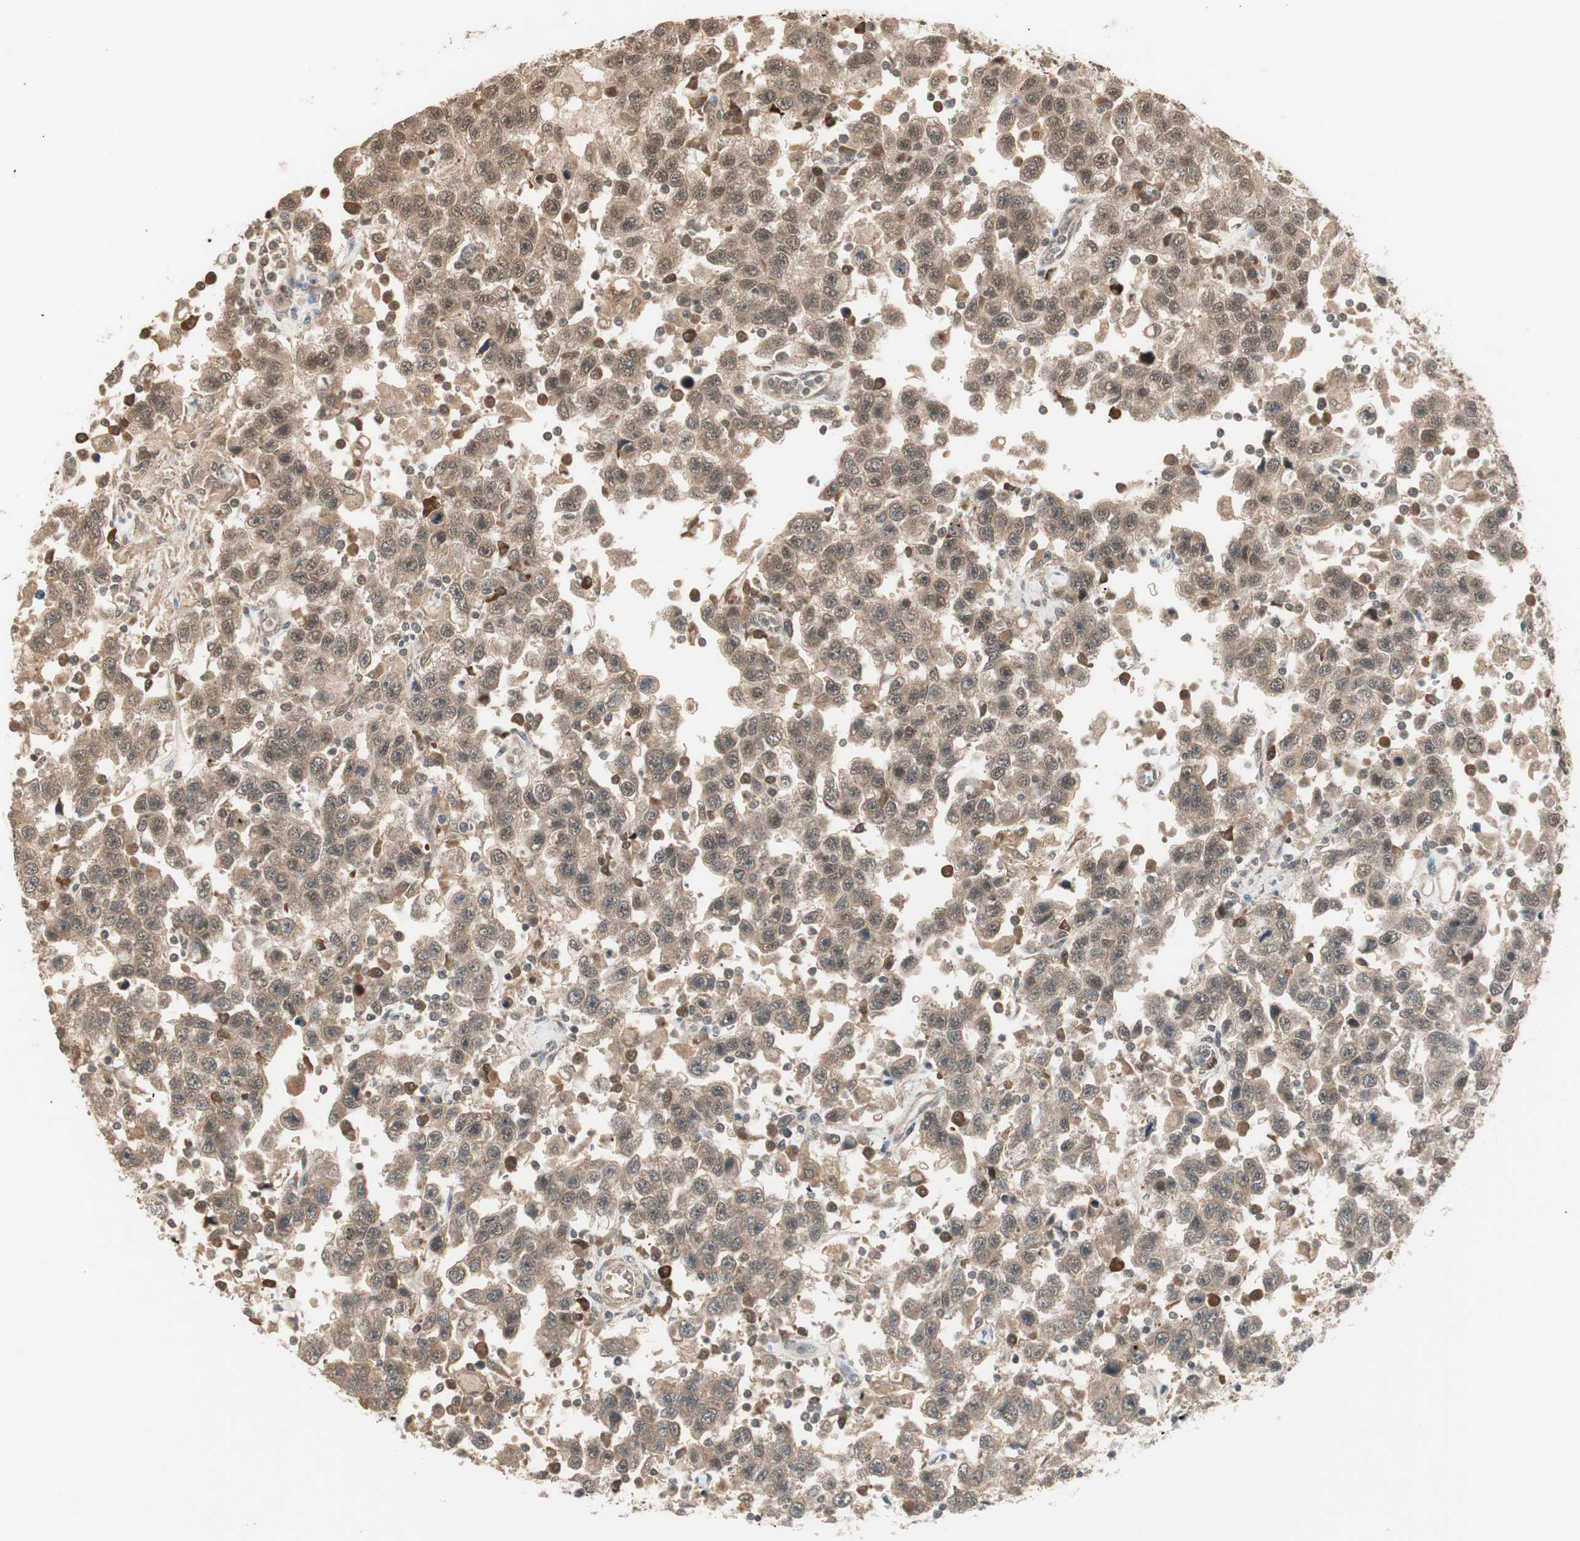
{"staining": {"intensity": "weak", "quantity": ">75%", "location": "cytoplasmic/membranous,nuclear"}, "tissue": "testis cancer", "cell_type": "Tumor cells", "image_type": "cancer", "snomed": [{"axis": "morphology", "description": "Seminoma, NOS"}, {"axis": "topography", "description": "Testis"}], "caption": "An IHC photomicrograph of neoplastic tissue is shown. Protein staining in brown shows weak cytoplasmic/membranous and nuclear positivity in testis cancer within tumor cells.", "gene": "ZSCAN31", "patient": {"sex": "male", "age": 41}}